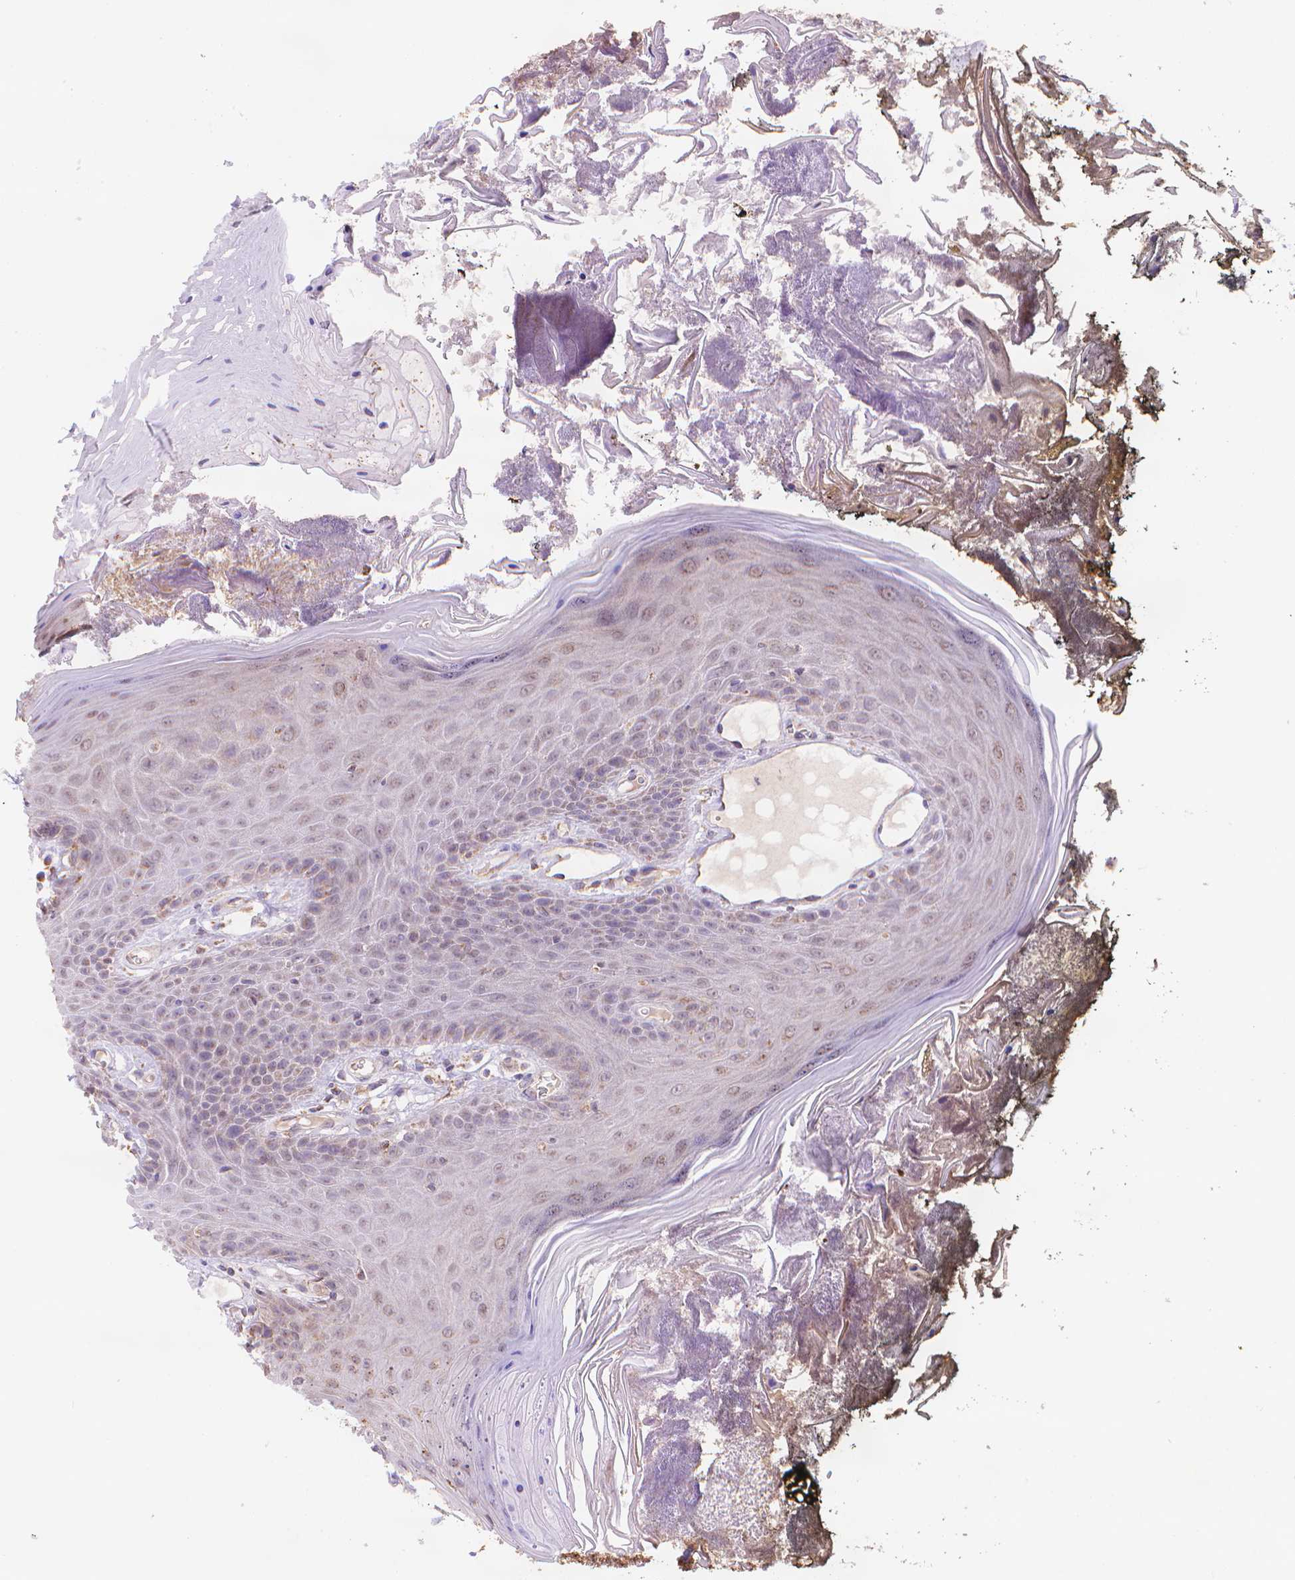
{"staining": {"intensity": "moderate", "quantity": "25%-75%", "location": "cytoplasmic/membranous"}, "tissue": "oral mucosa", "cell_type": "Squamous epithelial cells", "image_type": "normal", "snomed": [{"axis": "morphology", "description": "Normal tissue, NOS"}, {"axis": "topography", "description": "Oral tissue"}], "caption": "About 25%-75% of squamous epithelial cells in unremarkable oral mucosa reveal moderate cytoplasmic/membranous protein positivity as visualized by brown immunohistochemical staining.", "gene": "CYYR1", "patient": {"sex": "male", "age": 9}}